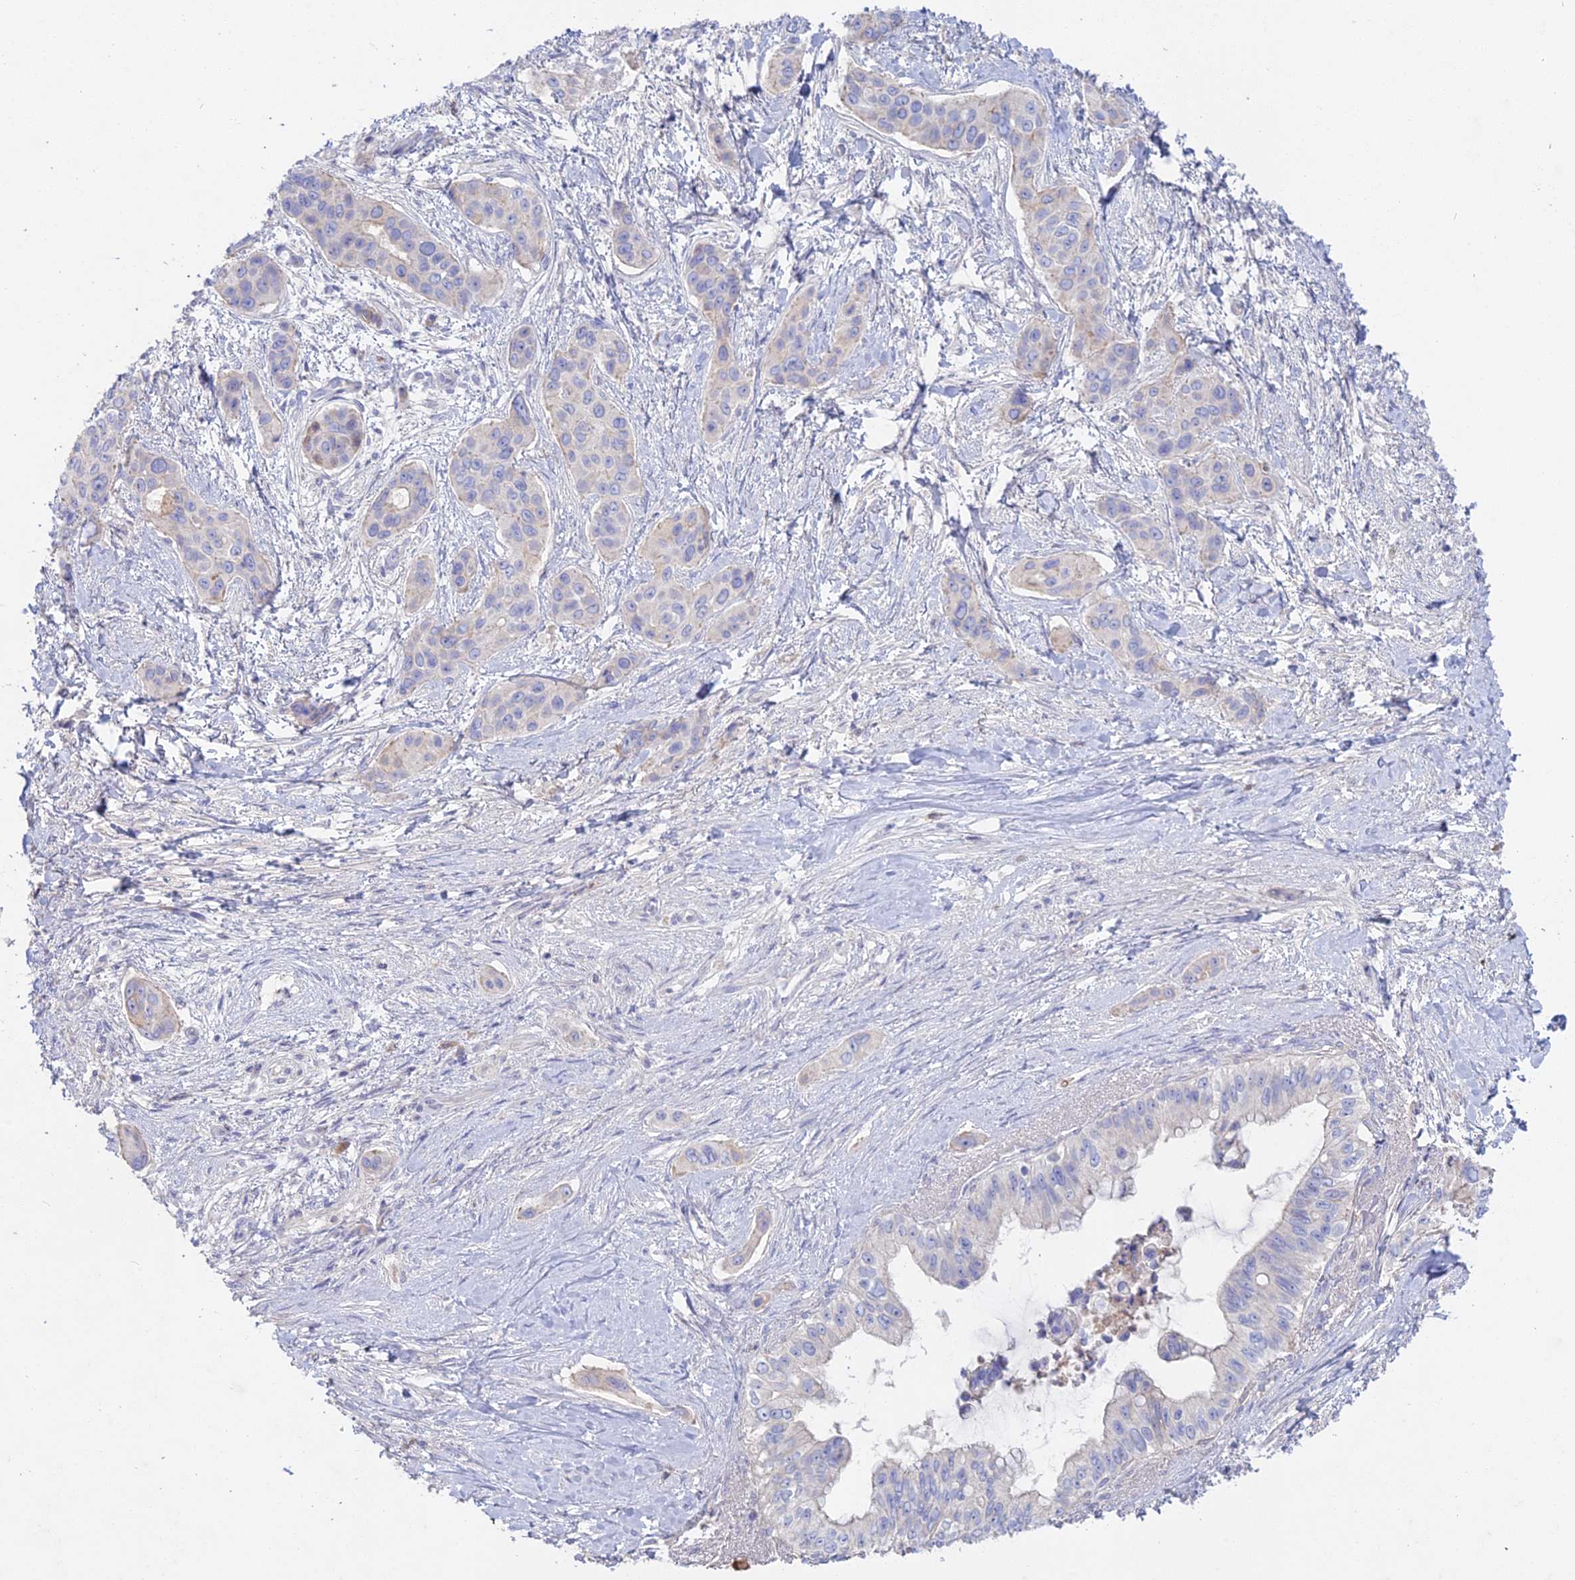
{"staining": {"intensity": "negative", "quantity": "none", "location": "none"}, "tissue": "pancreatic cancer", "cell_type": "Tumor cells", "image_type": "cancer", "snomed": [{"axis": "morphology", "description": "Adenocarcinoma, NOS"}, {"axis": "topography", "description": "Pancreas"}], "caption": "An IHC image of pancreatic cancer (adenocarcinoma) is shown. There is no staining in tumor cells of pancreatic cancer (adenocarcinoma).", "gene": "ADGRA1", "patient": {"sex": "male", "age": 72}}